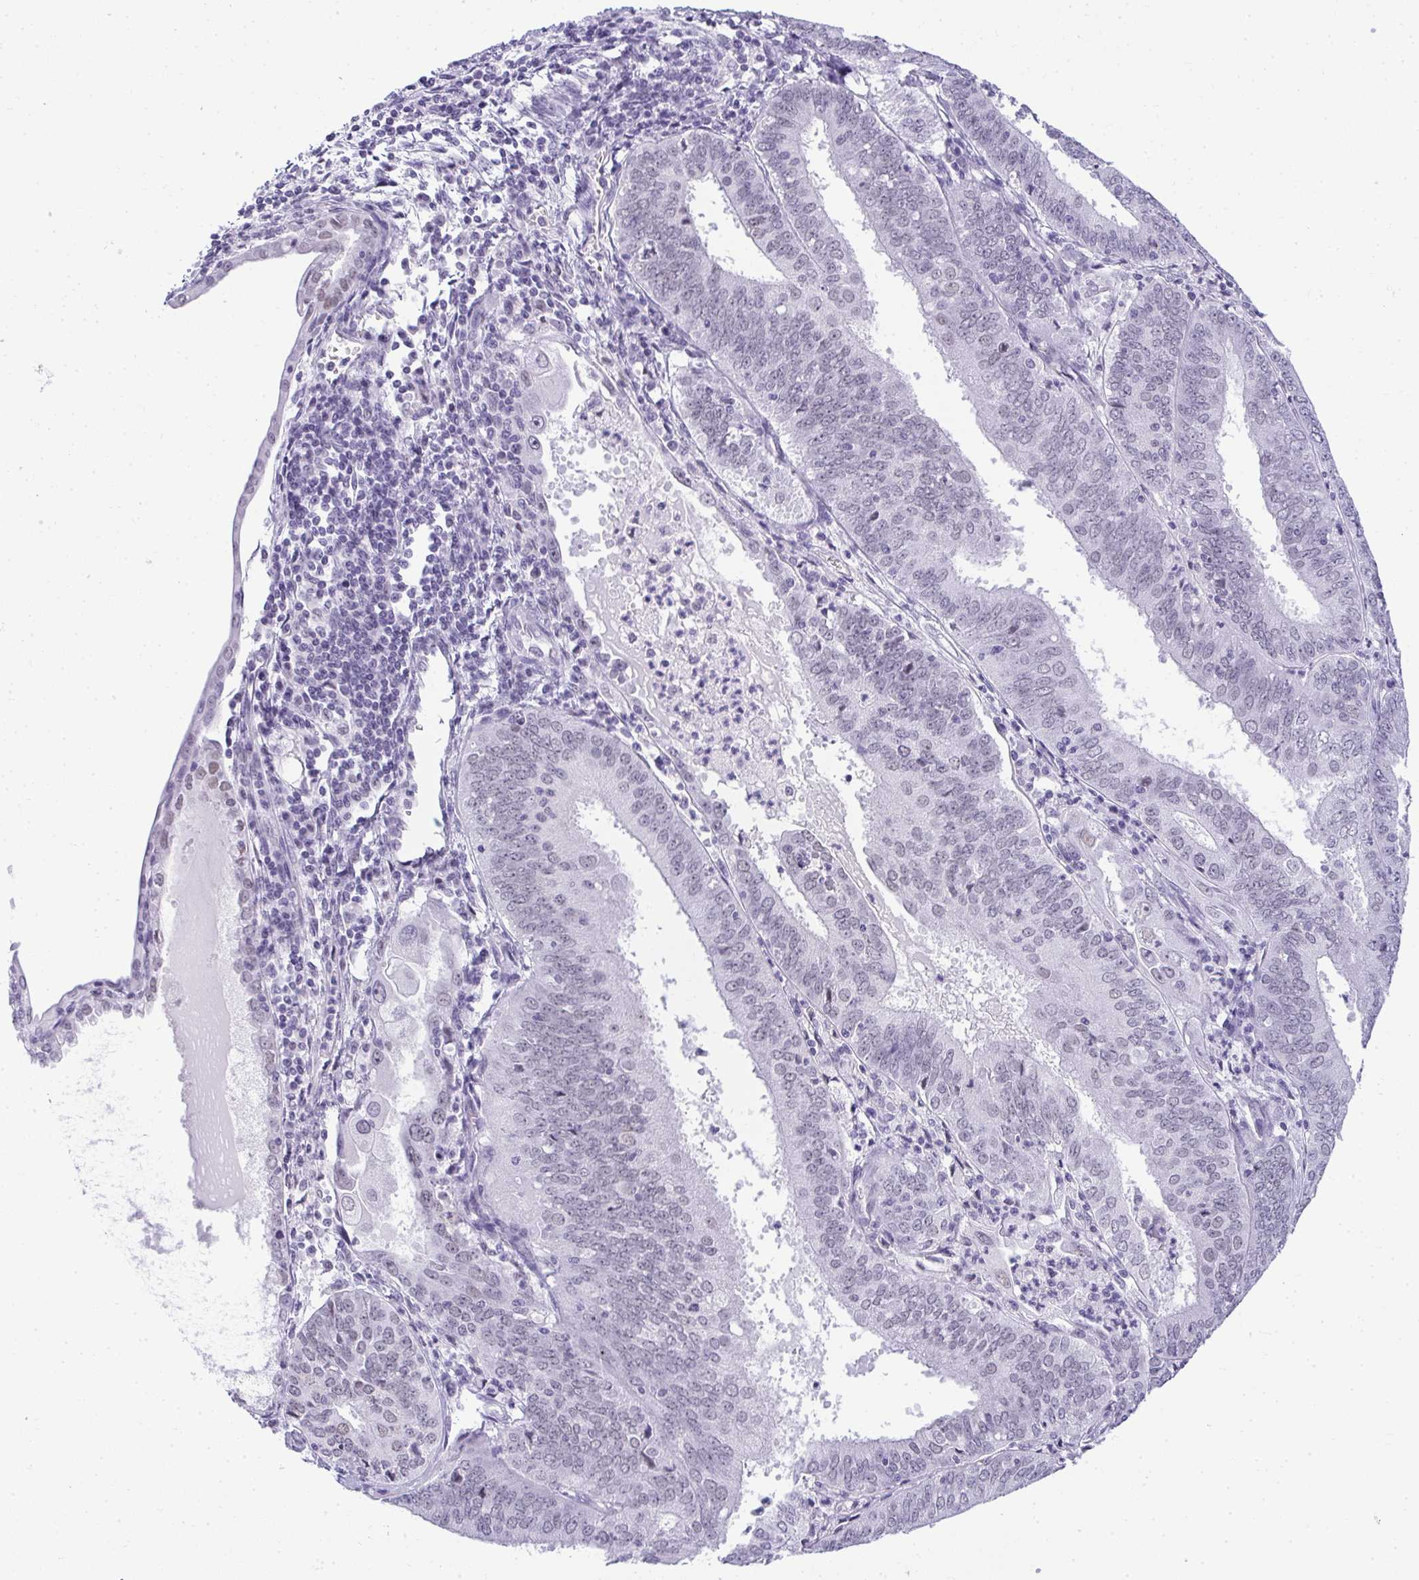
{"staining": {"intensity": "negative", "quantity": "none", "location": "none"}, "tissue": "cervical cancer", "cell_type": "Tumor cells", "image_type": "cancer", "snomed": [{"axis": "morphology", "description": "Adenocarcinoma, NOS"}, {"axis": "topography", "description": "Cervix"}], "caption": "Immunohistochemical staining of human adenocarcinoma (cervical) exhibits no significant expression in tumor cells.", "gene": "PLA2G1B", "patient": {"sex": "female", "age": 56}}